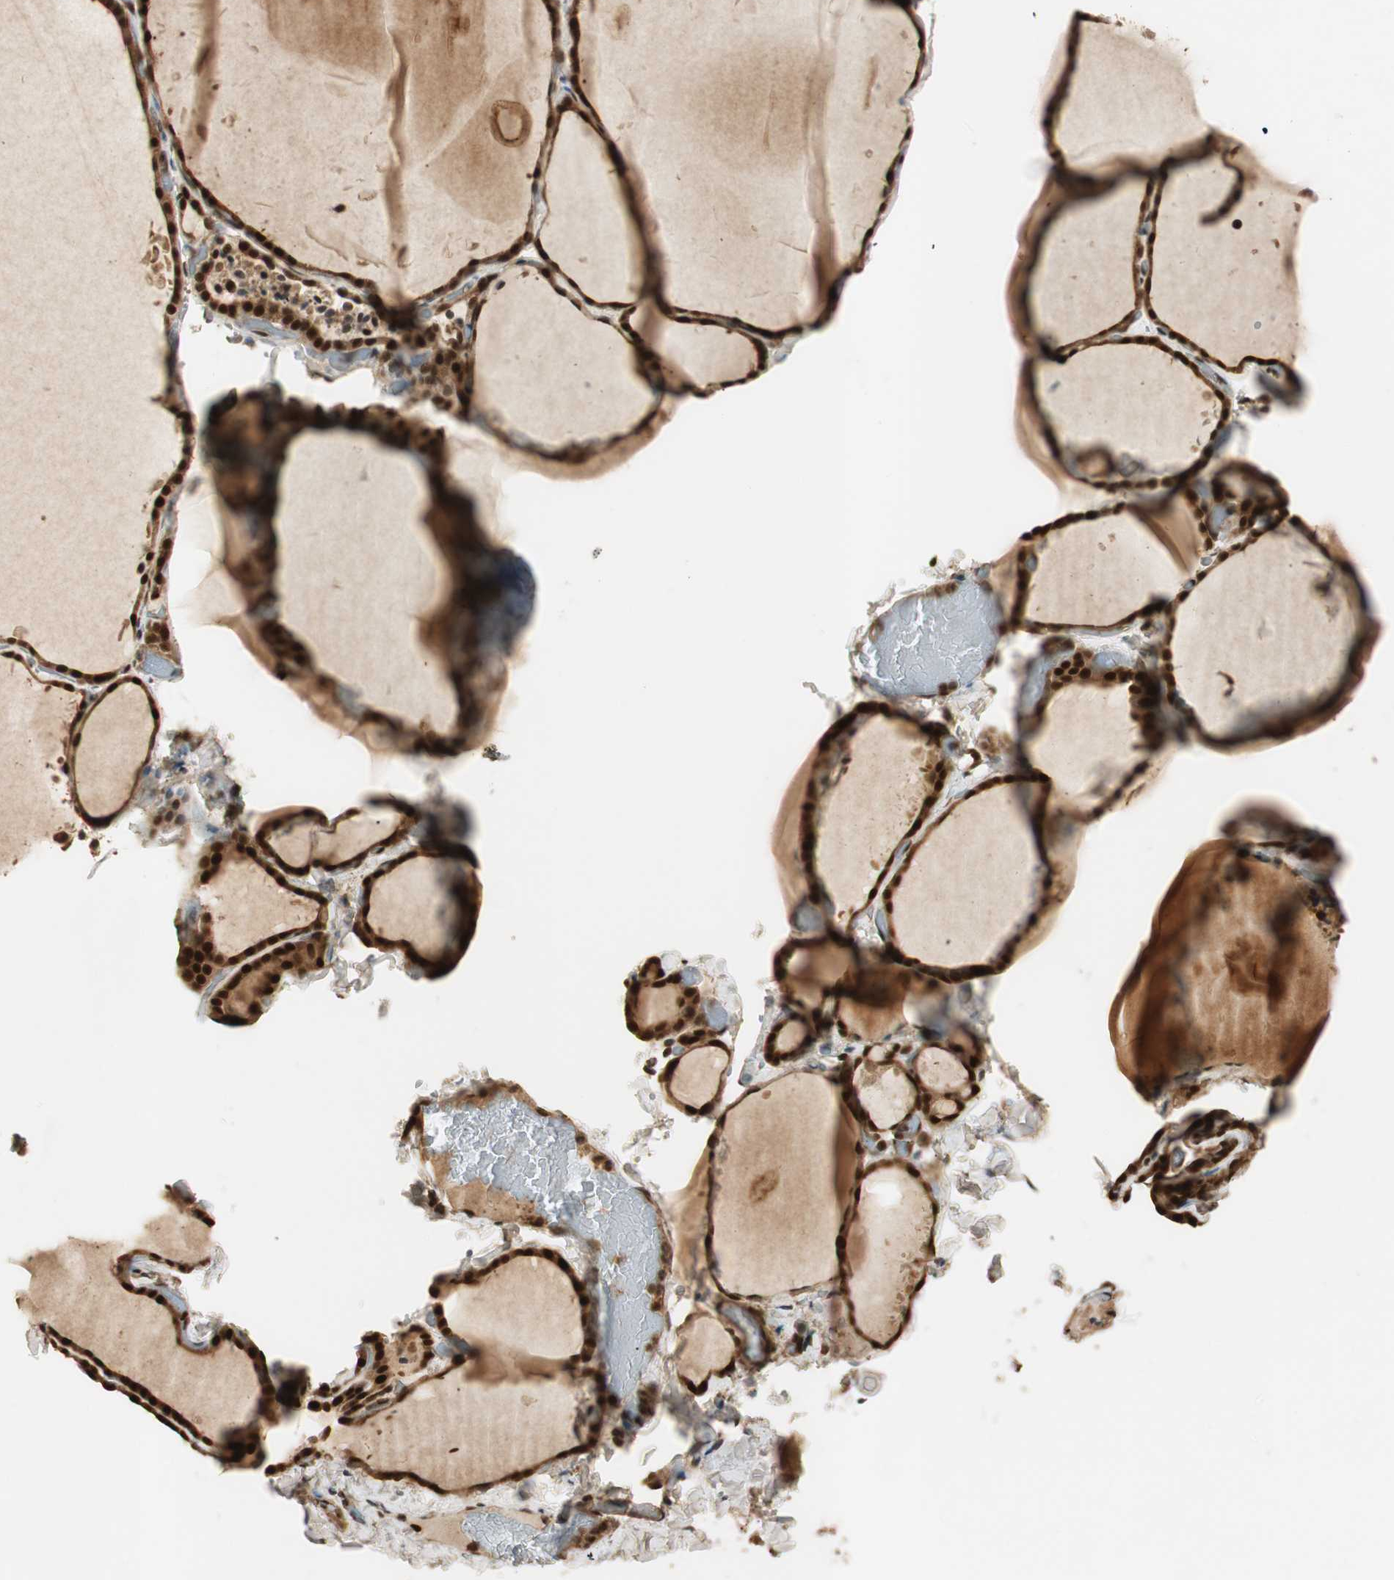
{"staining": {"intensity": "strong", "quantity": ">75%", "location": "cytoplasmic/membranous,nuclear"}, "tissue": "thyroid gland", "cell_type": "Glandular cells", "image_type": "normal", "snomed": [{"axis": "morphology", "description": "Normal tissue, NOS"}, {"axis": "topography", "description": "Thyroid gland"}], "caption": "The micrograph displays staining of benign thyroid gland, revealing strong cytoplasmic/membranous,nuclear protein expression (brown color) within glandular cells. Using DAB (brown) and hematoxylin (blue) stains, captured at high magnification using brightfield microscopy.", "gene": "RPA3", "patient": {"sex": "female", "age": 22}}